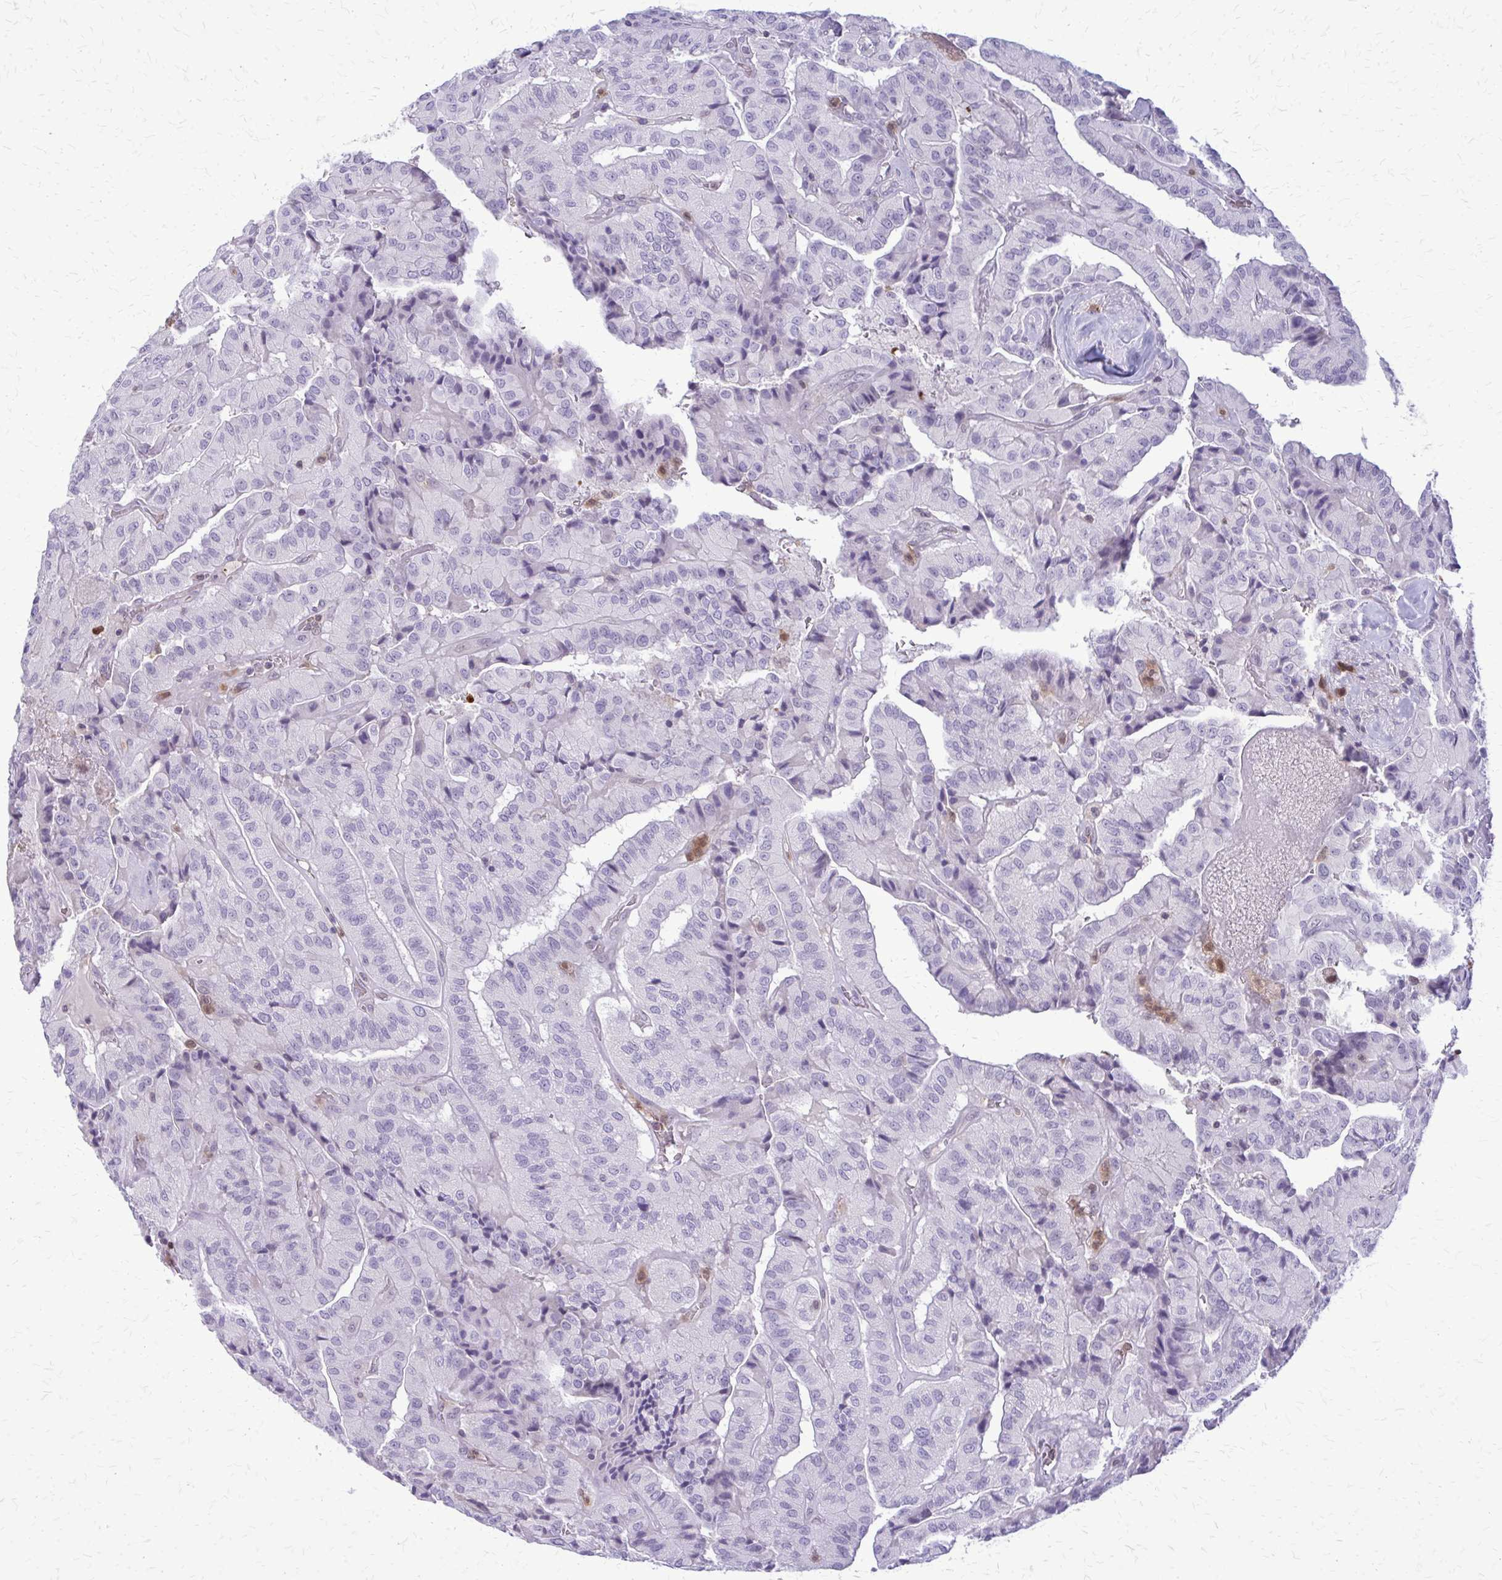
{"staining": {"intensity": "negative", "quantity": "none", "location": "none"}, "tissue": "thyroid cancer", "cell_type": "Tumor cells", "image_type": "cancer", "snomed": [{"axis": "morphology", "description": "Normal tissue, NOS"}, {"axis": "morphology", "description": "Papillary adenocarcinoma, NOS"}, {"axis": "topography", "description": "Thyroid gland"}], "caption": "IHC histopathology image of thyroid cancer stained for a protein (brown), which shows no staining in tumor cells.", "gene": "GLRX", "patient": {"sex": "female", "age": 59}}